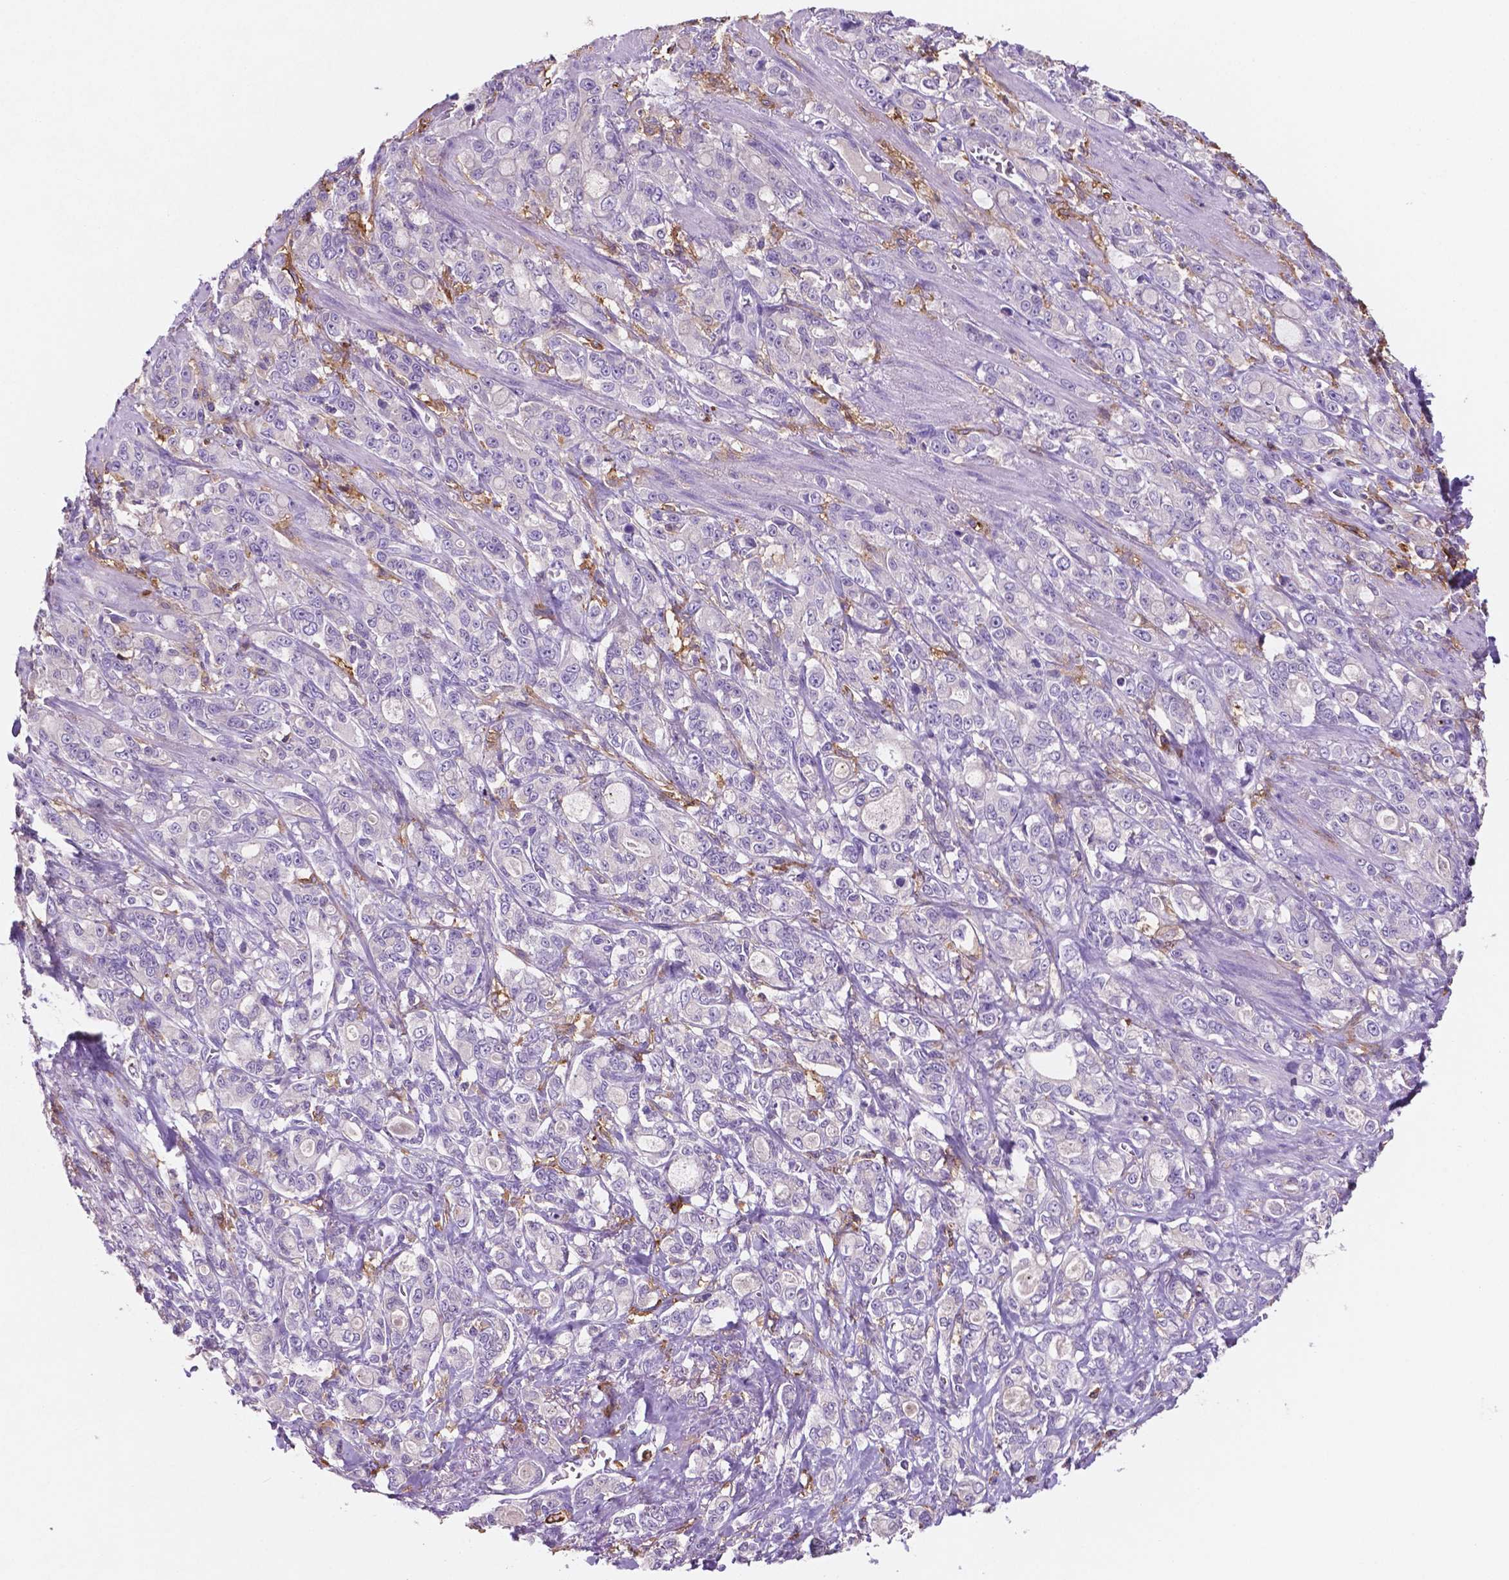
{"staining": {"intensity": "negative", "quantity": "none", "location": "none"}, "tissue": "stomach cancer", "cell_type": "Tumor cells", "image_type": "cancer", "snomed": [{"axis": "morphology", "description": "Adenocarcinoma, NOS"}, {"axis": "topography", "description": "Stomach"}], "caption": "Immunohistochemistry of human adenocarcinoma (stomach) reveals no expression in tumor cells. (DAB IHC visualized using brightfield microscopy, high magnification).", "gene": "MKRN2OS", "patient": {"sex": "male", "age": 63}}